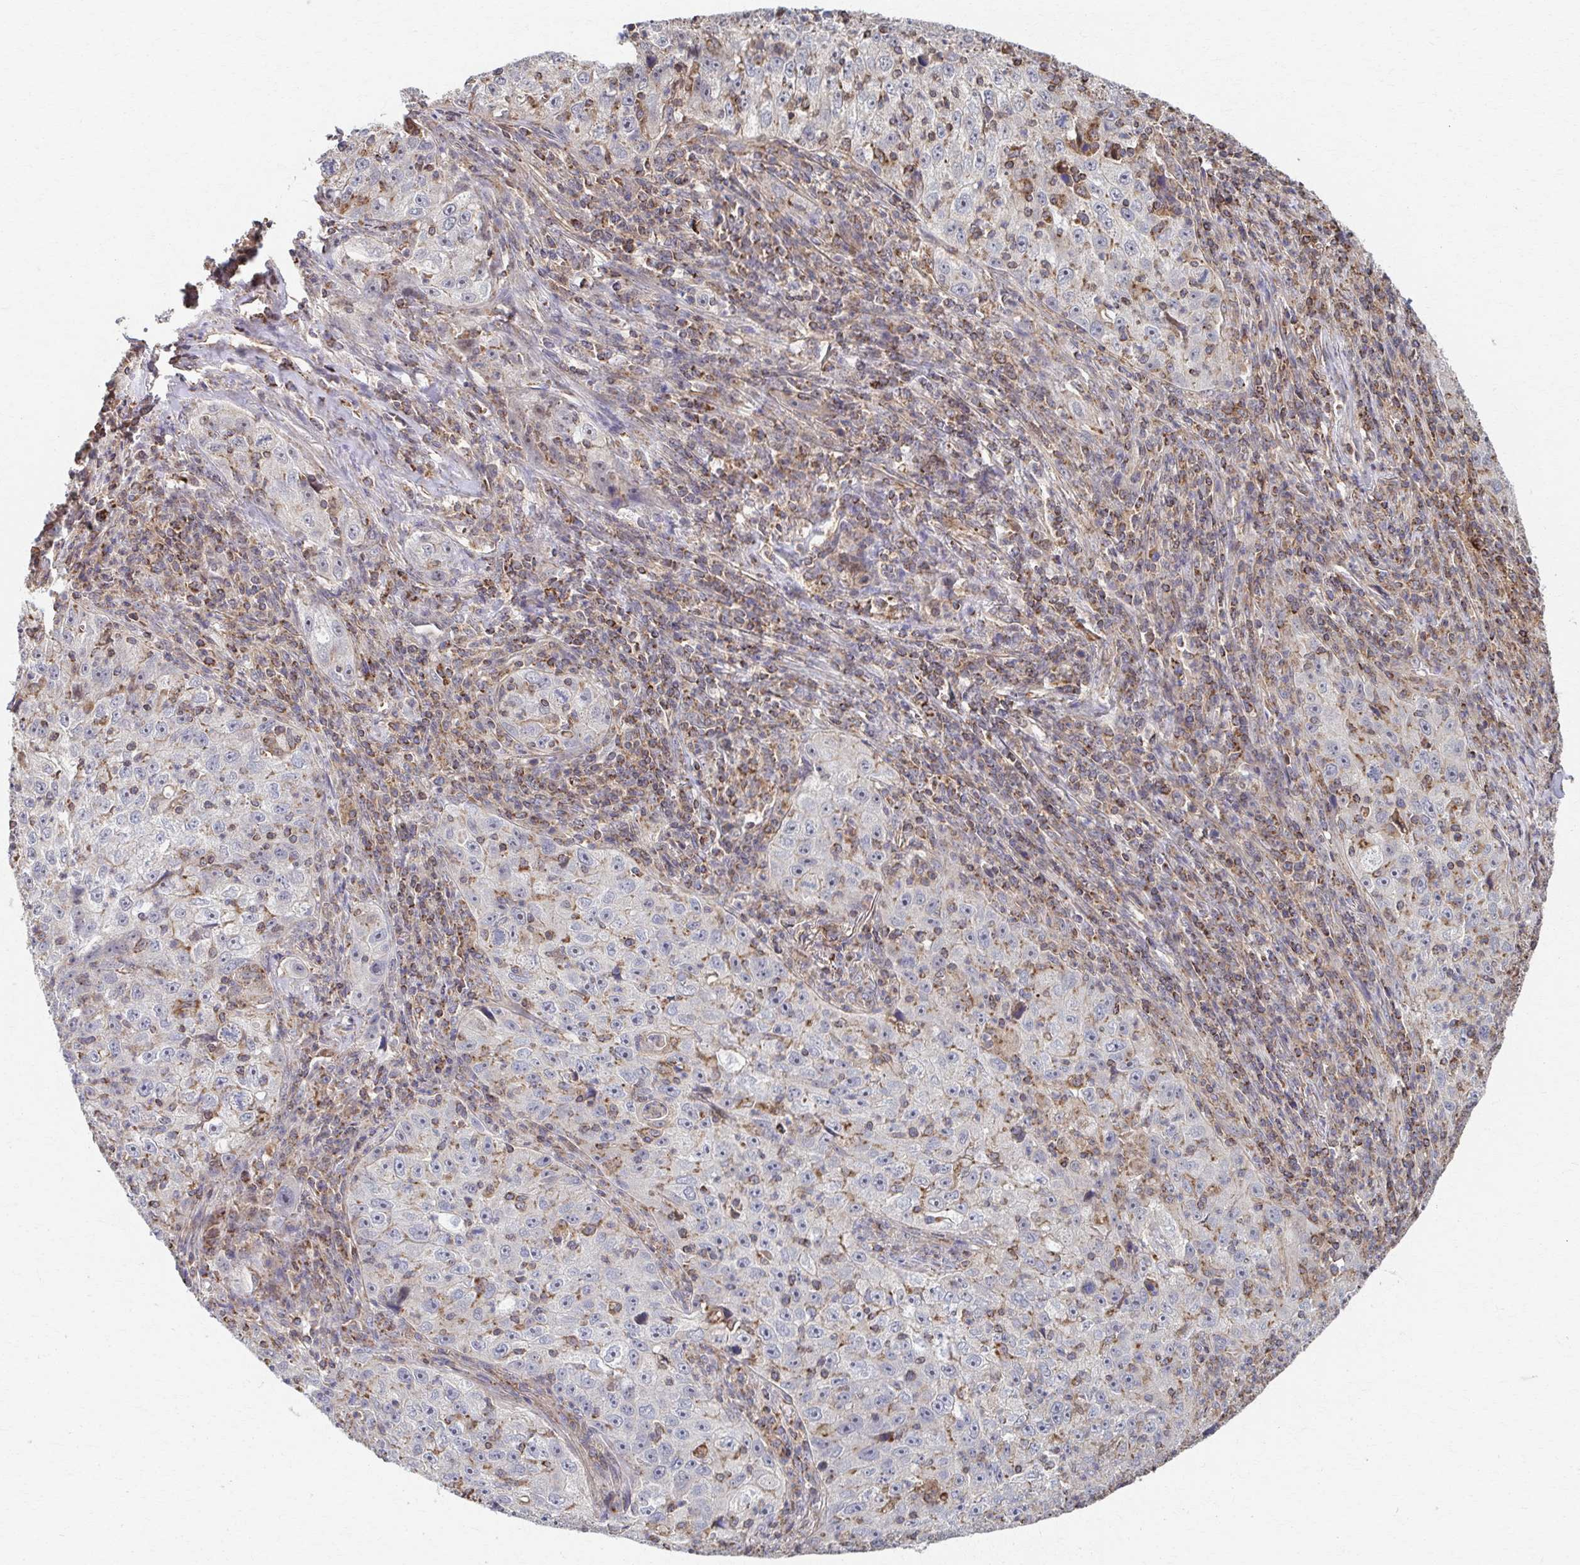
{"staining": {"intensity": "negative", "quantity": "none", "location": "none"}, "tissue": "lung cancer", "cell_type": "Tumor cells", "image_type": "cancer", "snomed": [{"axis": "morphology", "description": "Squamous cell carcinoma, NOS"}, {"axis": "topography", "description": "Lung"}], "caption": "The image shows no staining of tumor cells in lung squamous cell carcinoma.", "gene": "KLHL34", "patient": {"sex": "male", "age": 71}}